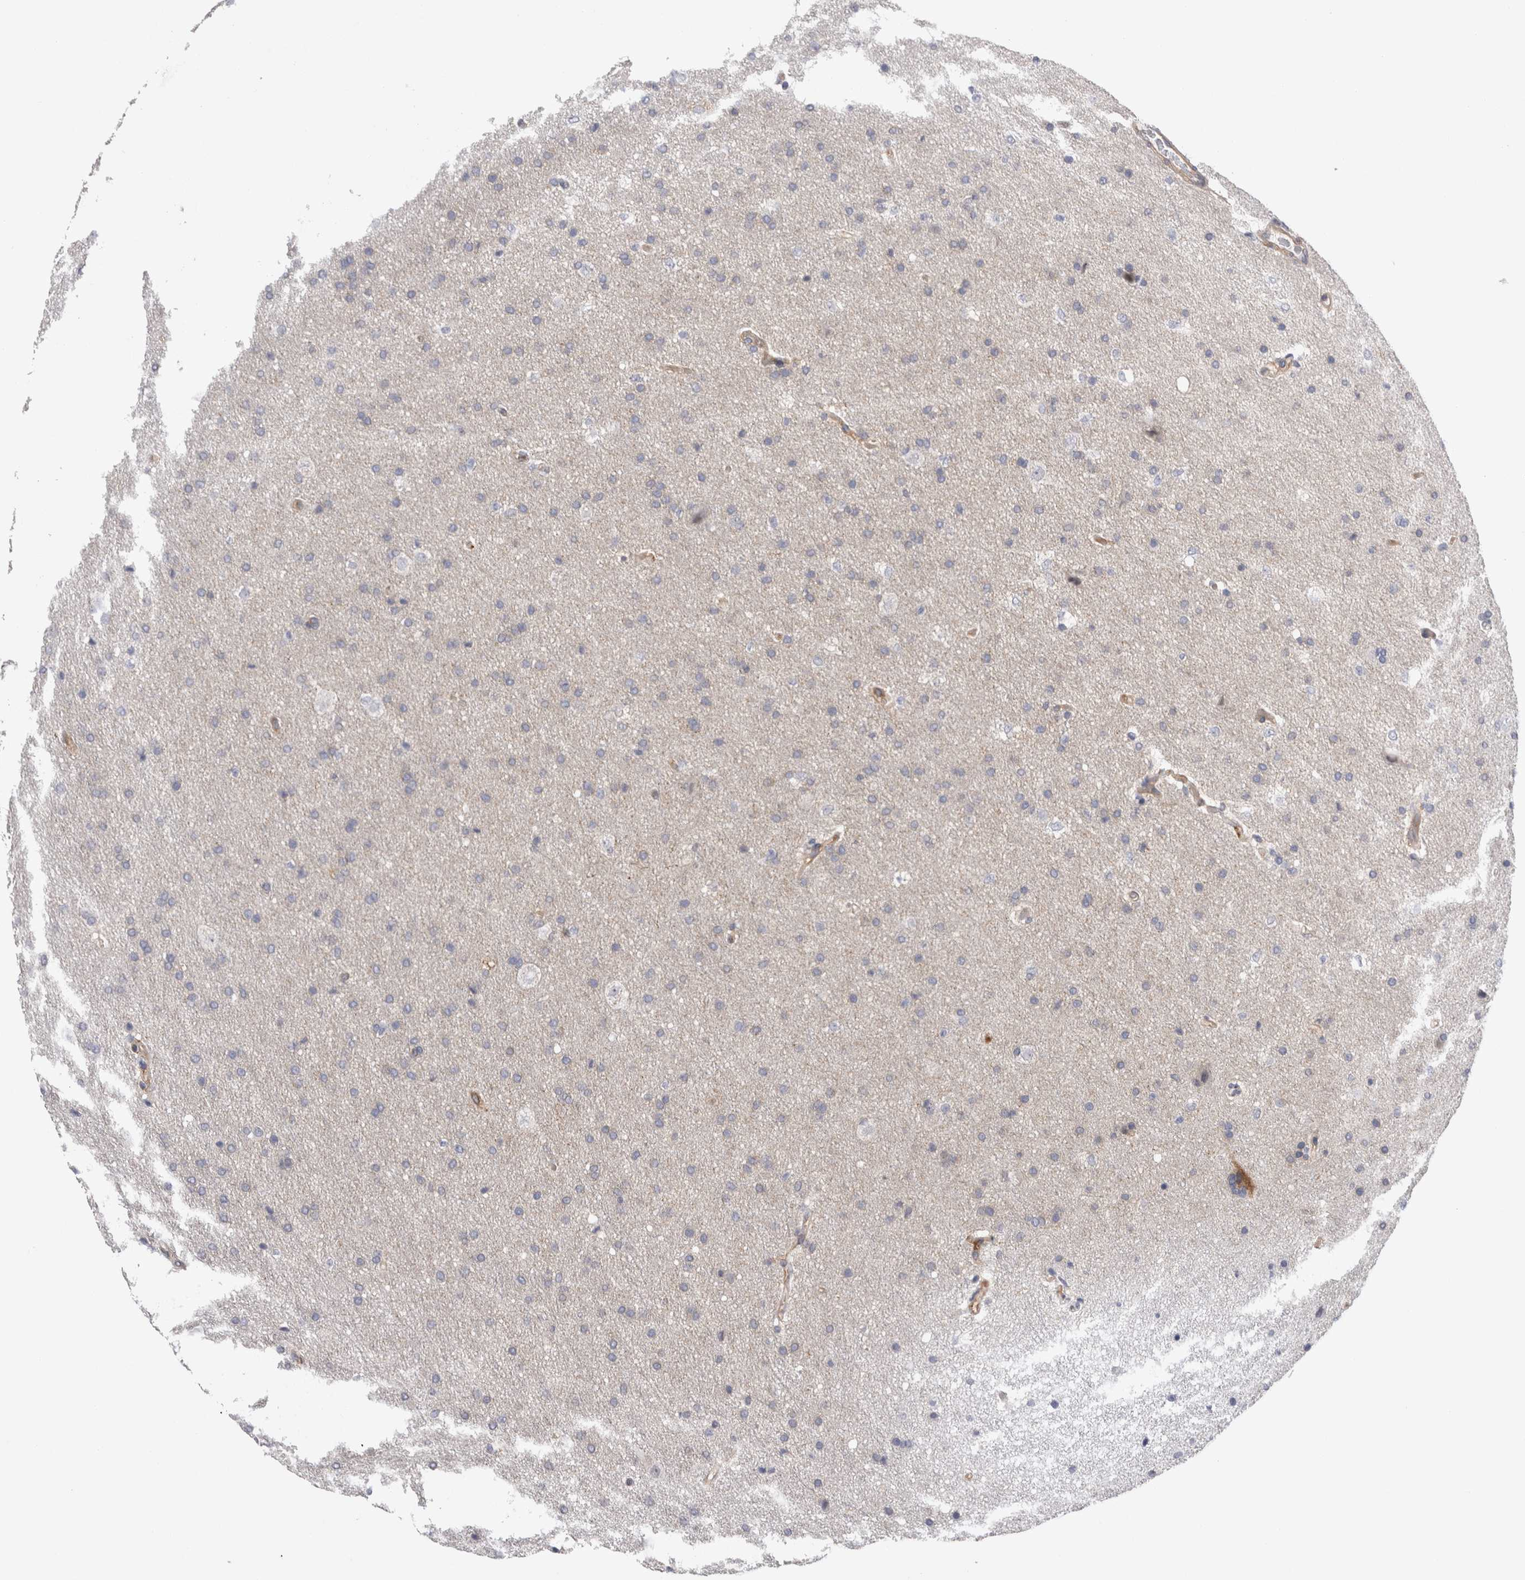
{"staining": {"intensity": "negative", "quantity": "none", "location": "none"}, "tissue": "glioma", "cell_type": "Tumor cells", "image_type": "cancer", "snomed": [{"axis": "morphology", "description": "Glioma, malignant, Low grade"}, {"axis": "topography", "description": "Brain"}], "caption": "High power microscopy image of an immunohistochemistry (IHC) photomicrograph of malignant glioma (low-grade), revealing no significant positivity in tumor cells.", "gene": "RAB11FIP1", "patient": {"sex": "female", "age": 37}}